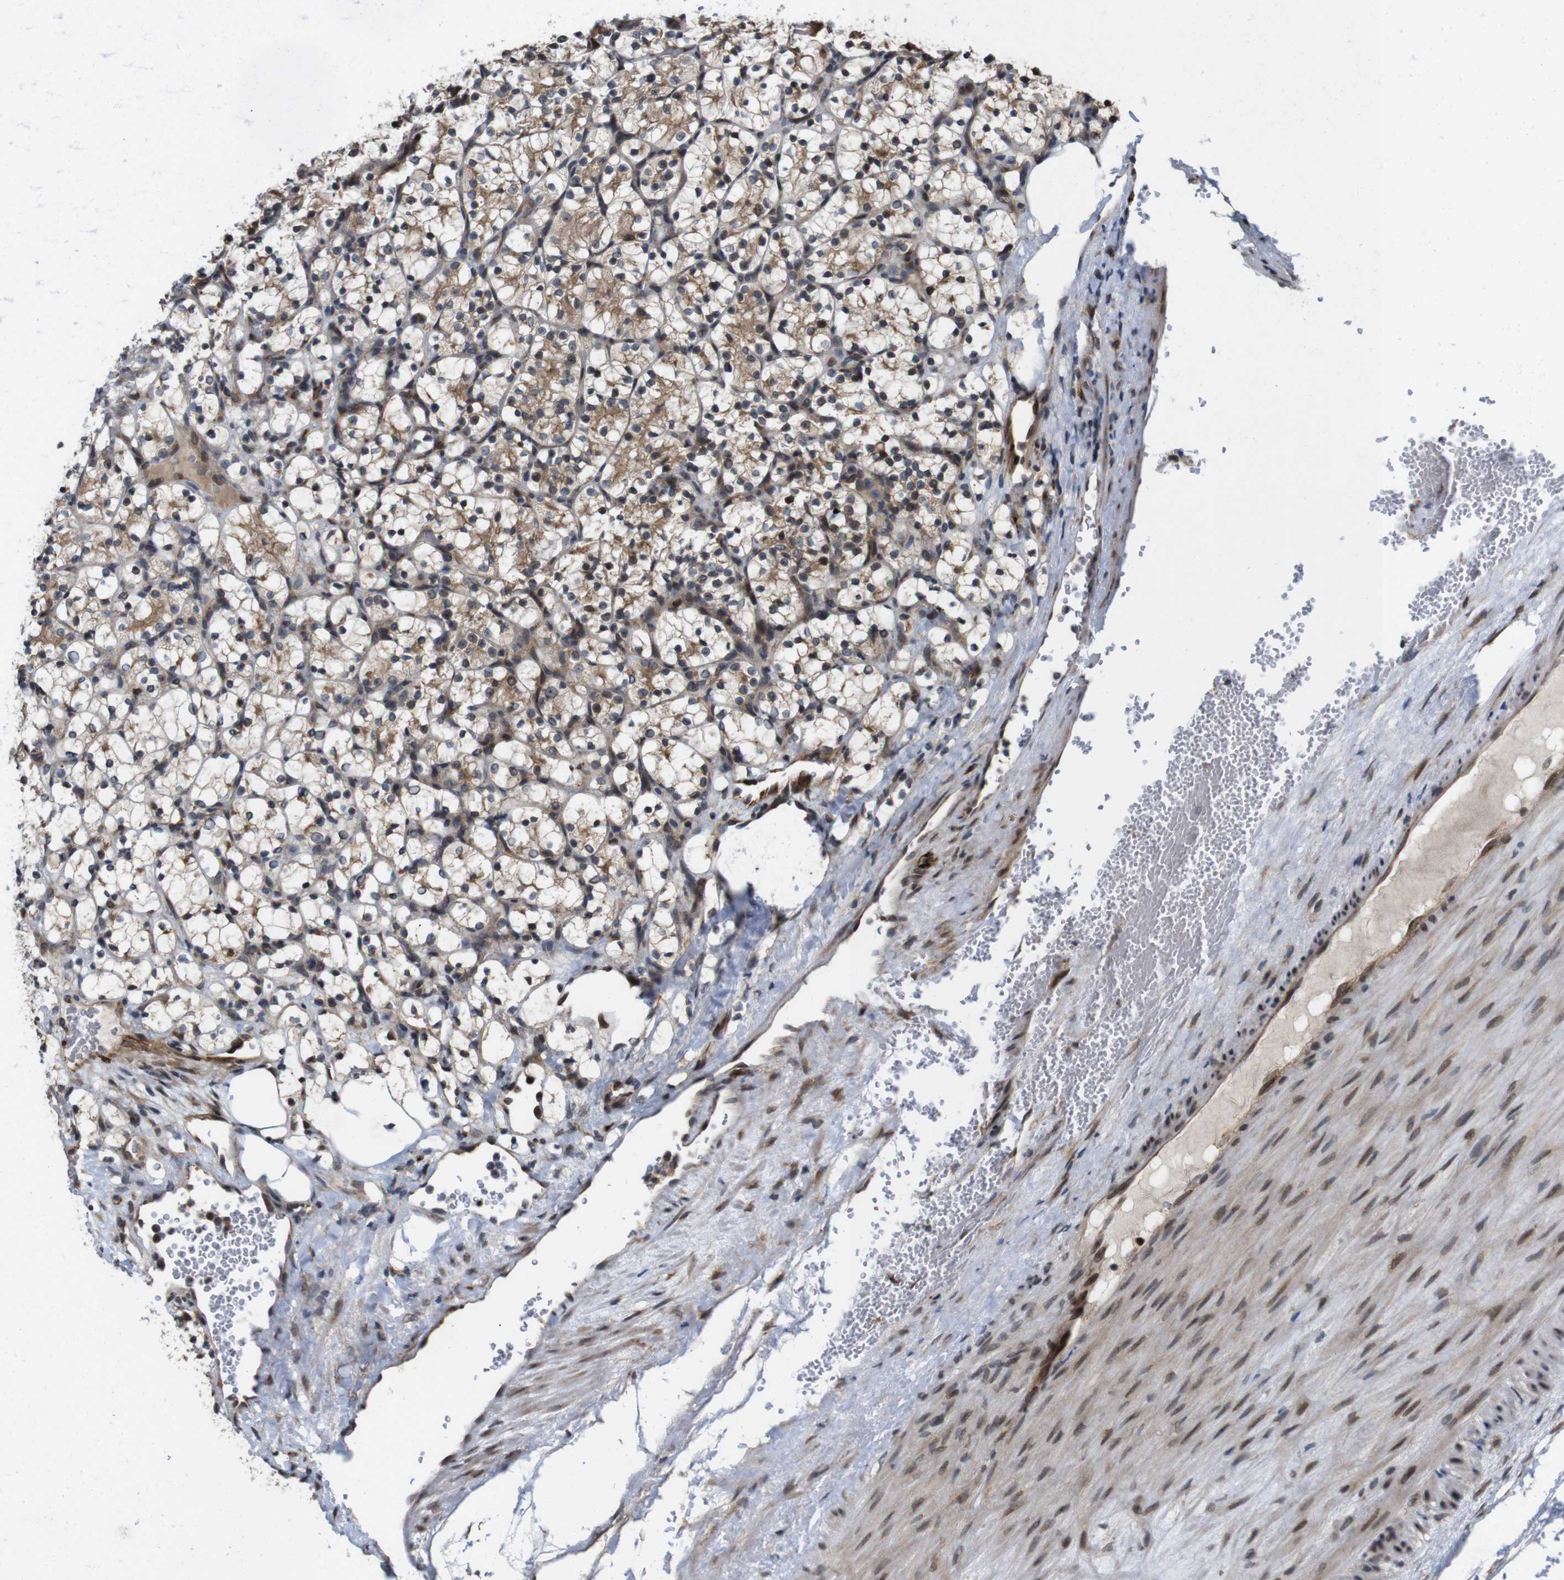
{"staining": {"intensity": "weak", "quantity": "25%-75%", "location": "cytoplasmic/membranous"}, "tissue": "renal cancer", "cell_type": "Tumor cells", "image_type": "cancer", "snomed": [{"axis": "morphology", "description": "Adenocarcinoma, NOS"}, {"axis": "topography", "description": "Kidney"}], "caption": "Protein expression analysis of human renal adenocarcinoma reveals weak cytoplasmic/membranous expression in approximately 25%-75% of tumor cells.", "gene": "EFCAB14", "patient": {"sex": "female", "age": 69}}